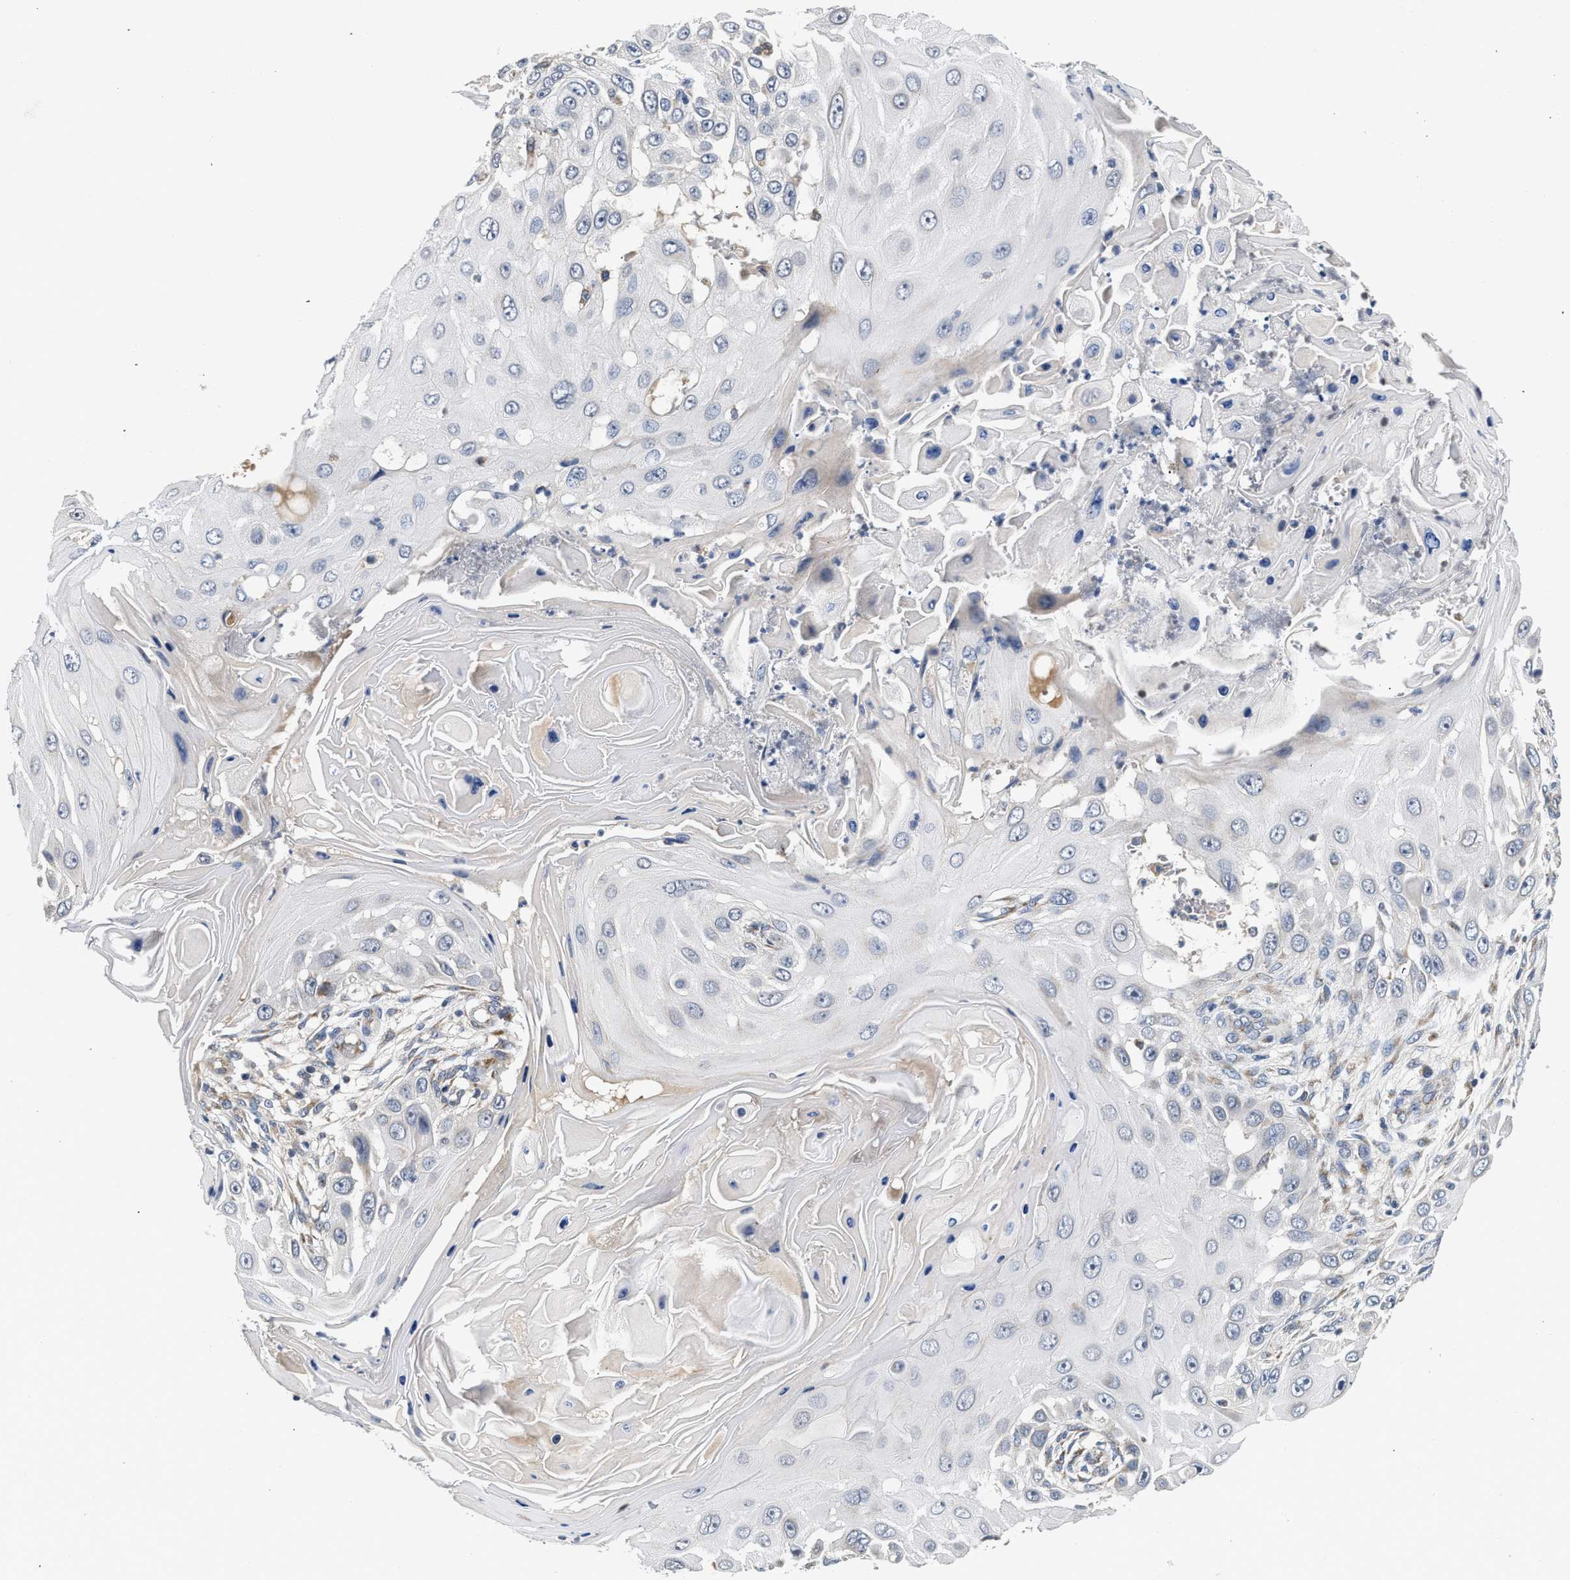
{"staining": {"intensity": "negative", "quantity": "none", "location": "none"}, "tissue": "skin cancer", "cell_type": "Tumor cells", "image_type": "cancer", "snomed": [{"axis": "morphology", "description": "Squamous cell carcinoma, NOS"}, {"axis": "topography", "description": "Skin"}], "caption": "This image is of squamous cell carcinoma (skin) stained with IHC to label a protein in brown with the nuclei are counter-stained blue. There is no staining in tumor cells.", "gene": "PIM1", "patient": {"sex": "female", "age": 44}}